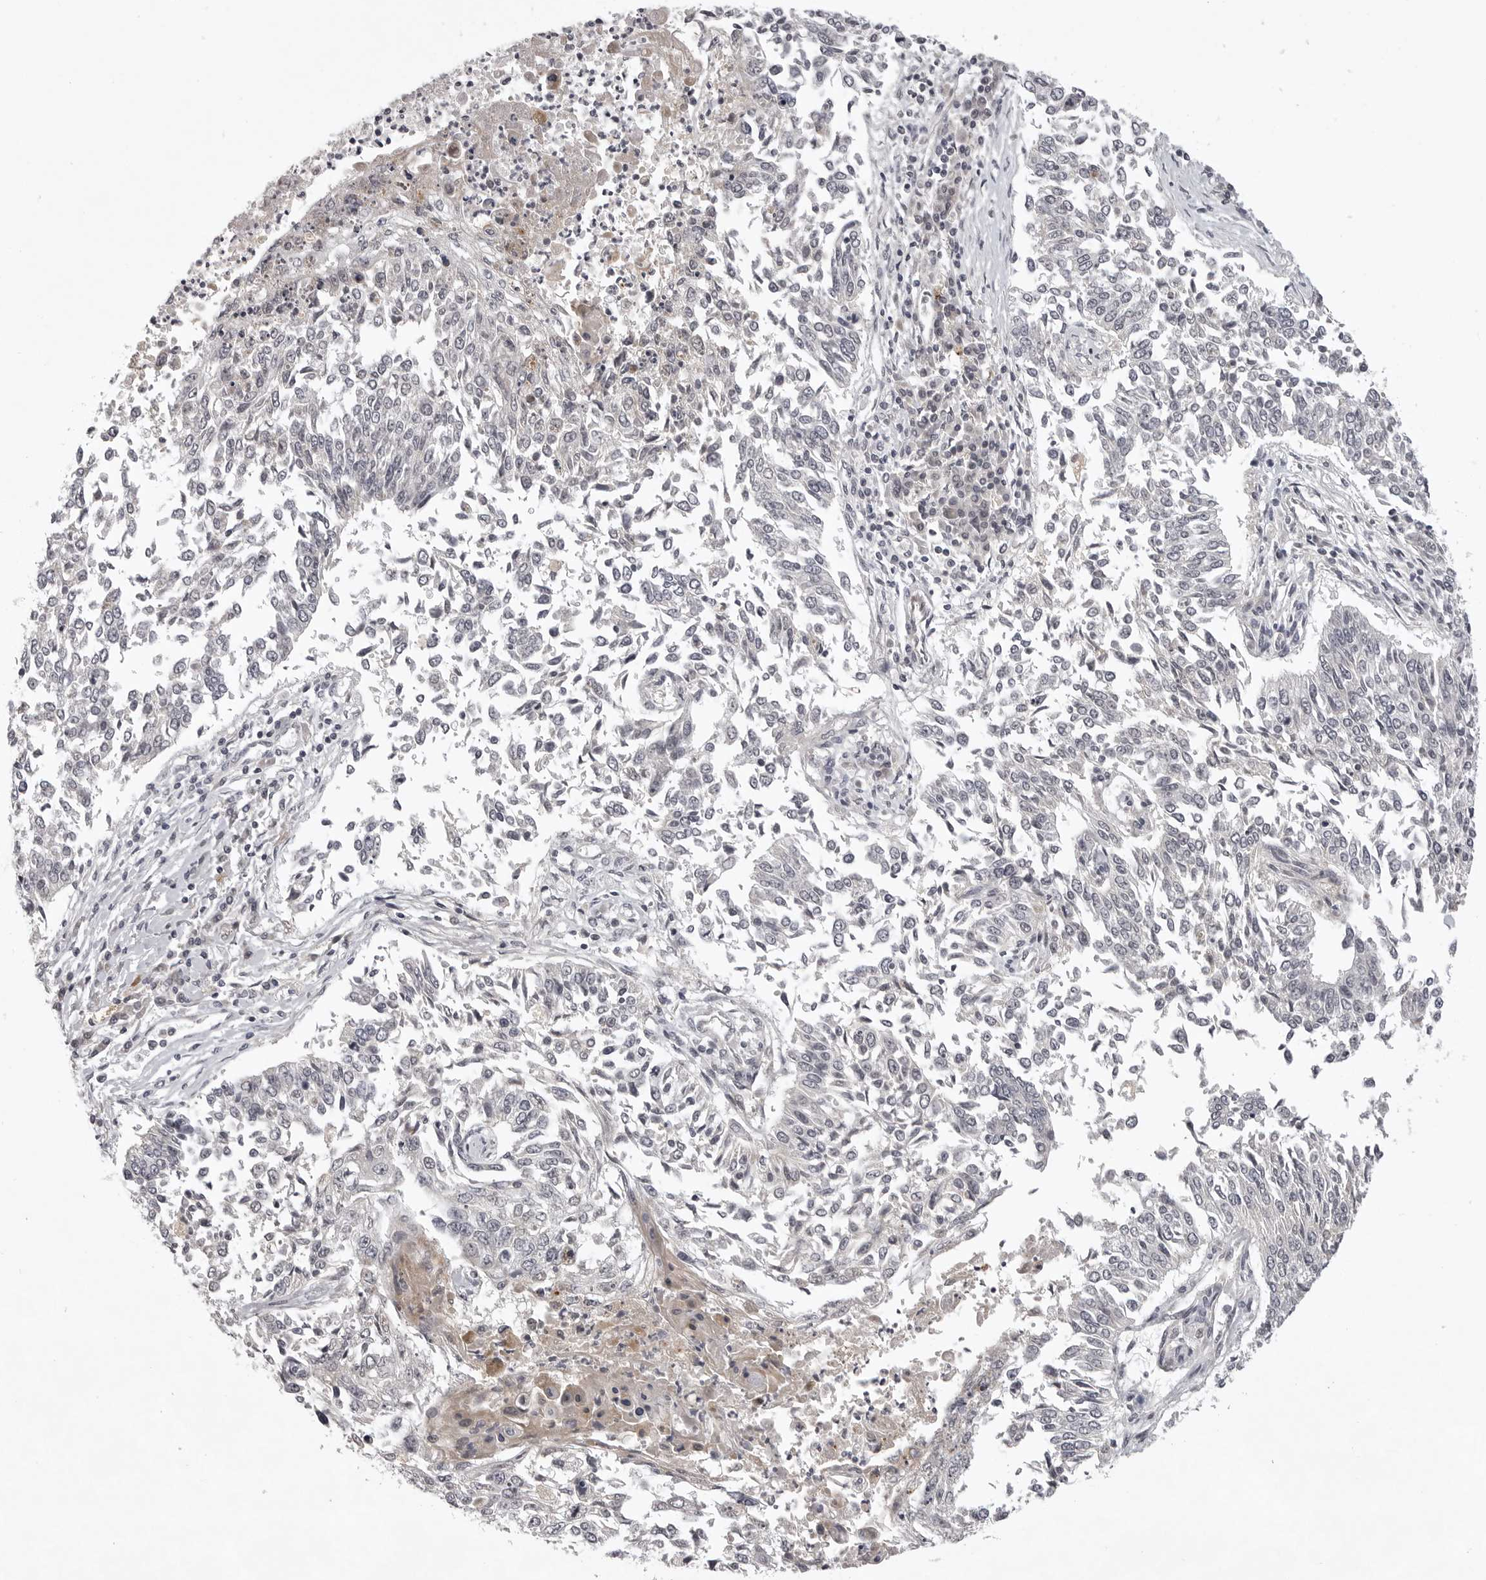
{"staining": {"intensity": "negative", "quantity": "none", "location": "none"}, "tissue": "lung cancer", "cell_type": "Tumor cells", "image_type": "cancer", "snomed": [{"axis": "morphology", "description": "Normal tissue, NOS"}, {"axis": "morphology", "description": "Squamous cell carcinoma, NOS"}, {"axis": "topography", "description": "Cartilage tissue"}, {"axis": "topography", "description": "Bronchus"}, {"axis": "topography", "description": "Lung"}, {"axis": "topography", "description": "Peripheral nerve tissue"}], "caption": "IHC photomicrograph of squamous cell carcinoma (lung) stained for a protein (brown), which reveals no positivity in tumor cells.", "gene": "CD300LD", "patient": {"sex": "female", "age": 49}}